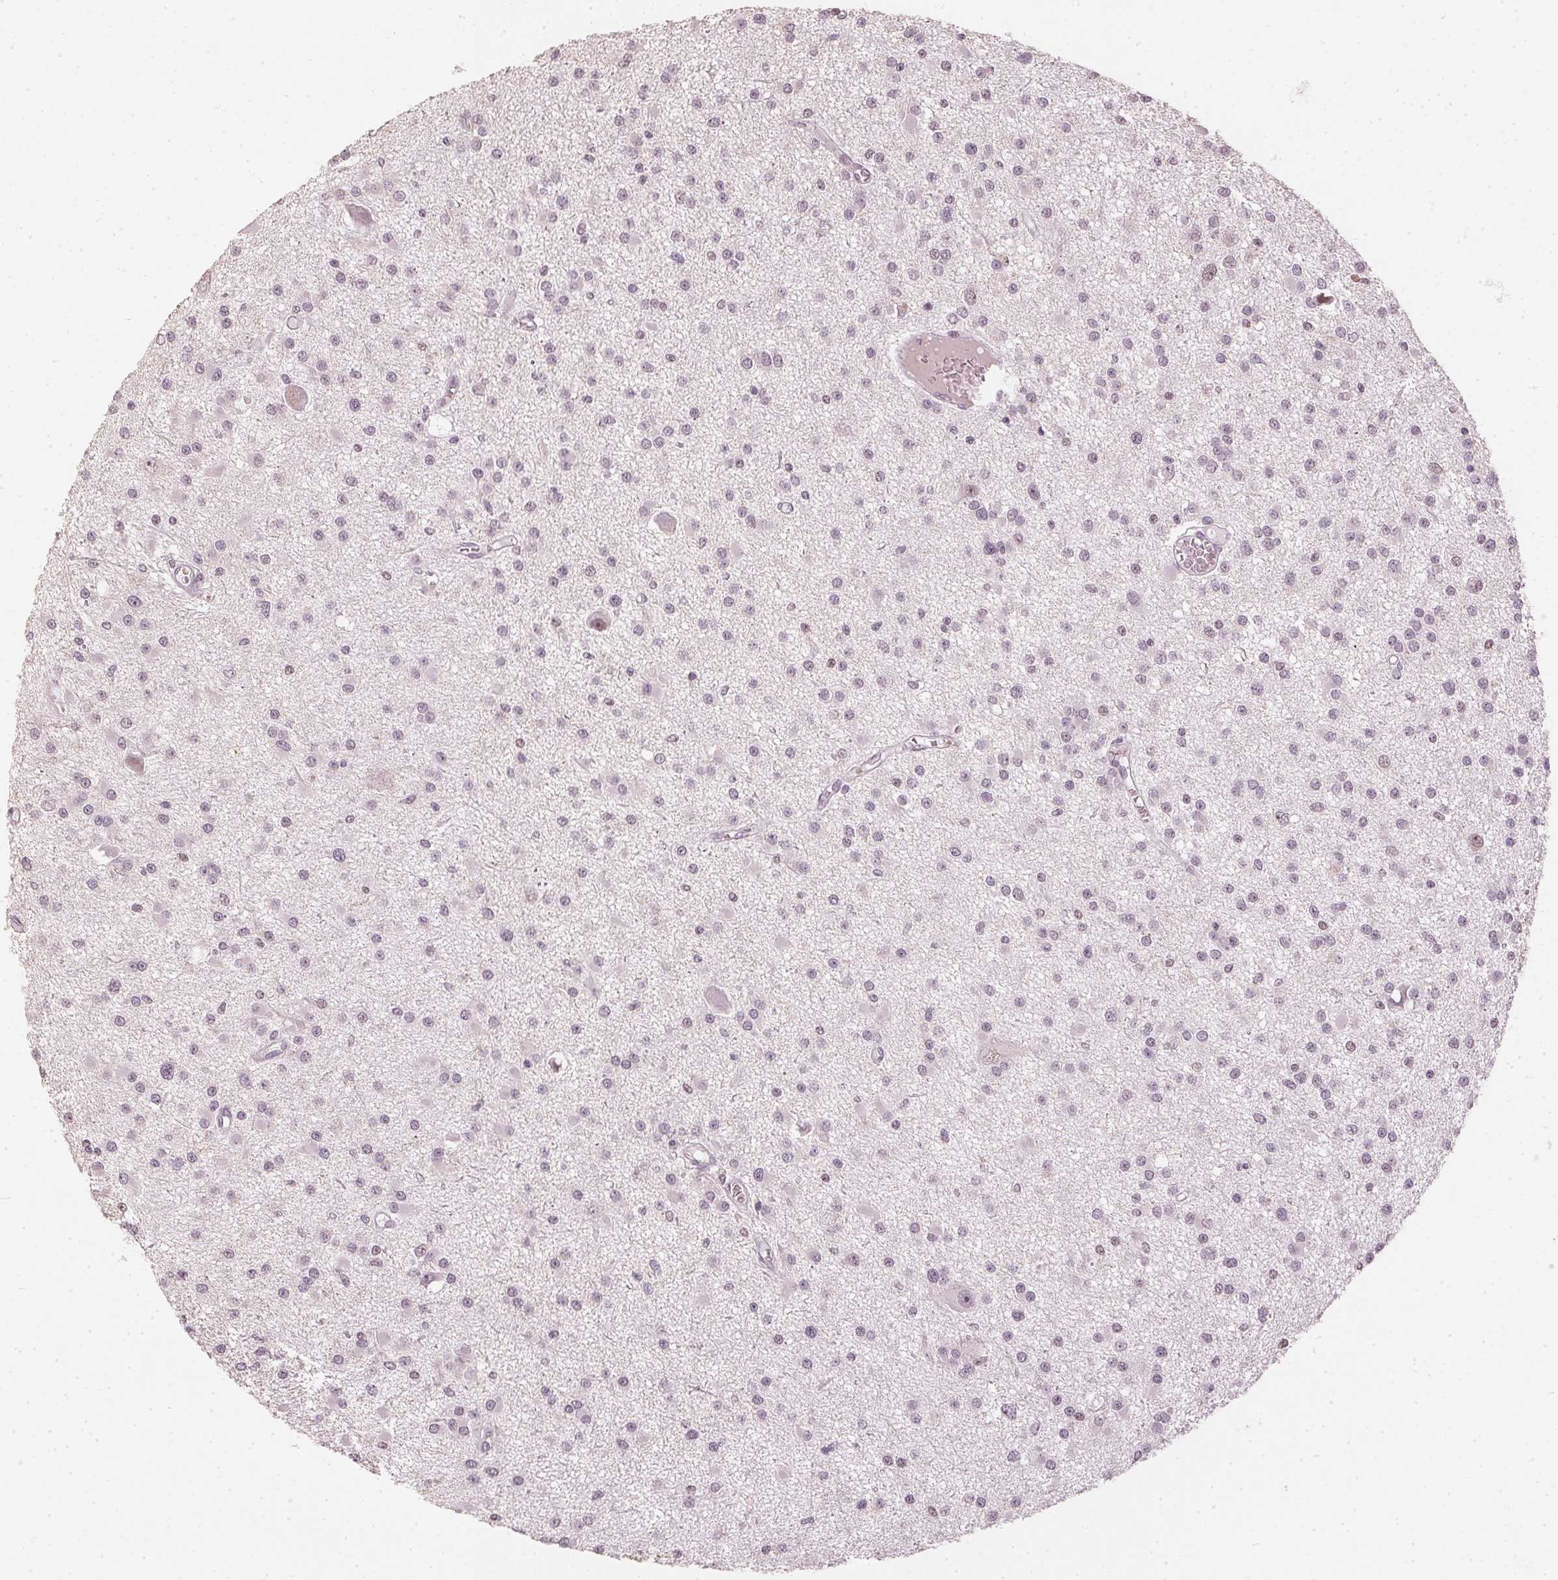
{"staining": {"intensity": "negative", "quantity": "none", "location": "none"}, "tissue": "glioma", "cell_type": "Tumor cells", "image_type": "cancer", "snomed": [{"axis": "morphology", "description": "Glioma, malignant, High grade"}, {"axis": "topography", "description": "Brain"}], "caption": "Immunohistochemistry micrograph of human malignant glioma (high-grade) stained for a protein (brown), which displays no staining in tumor cells.", "gene": "SLC39A3", "patient": {"sex": "male", "age": 54}}